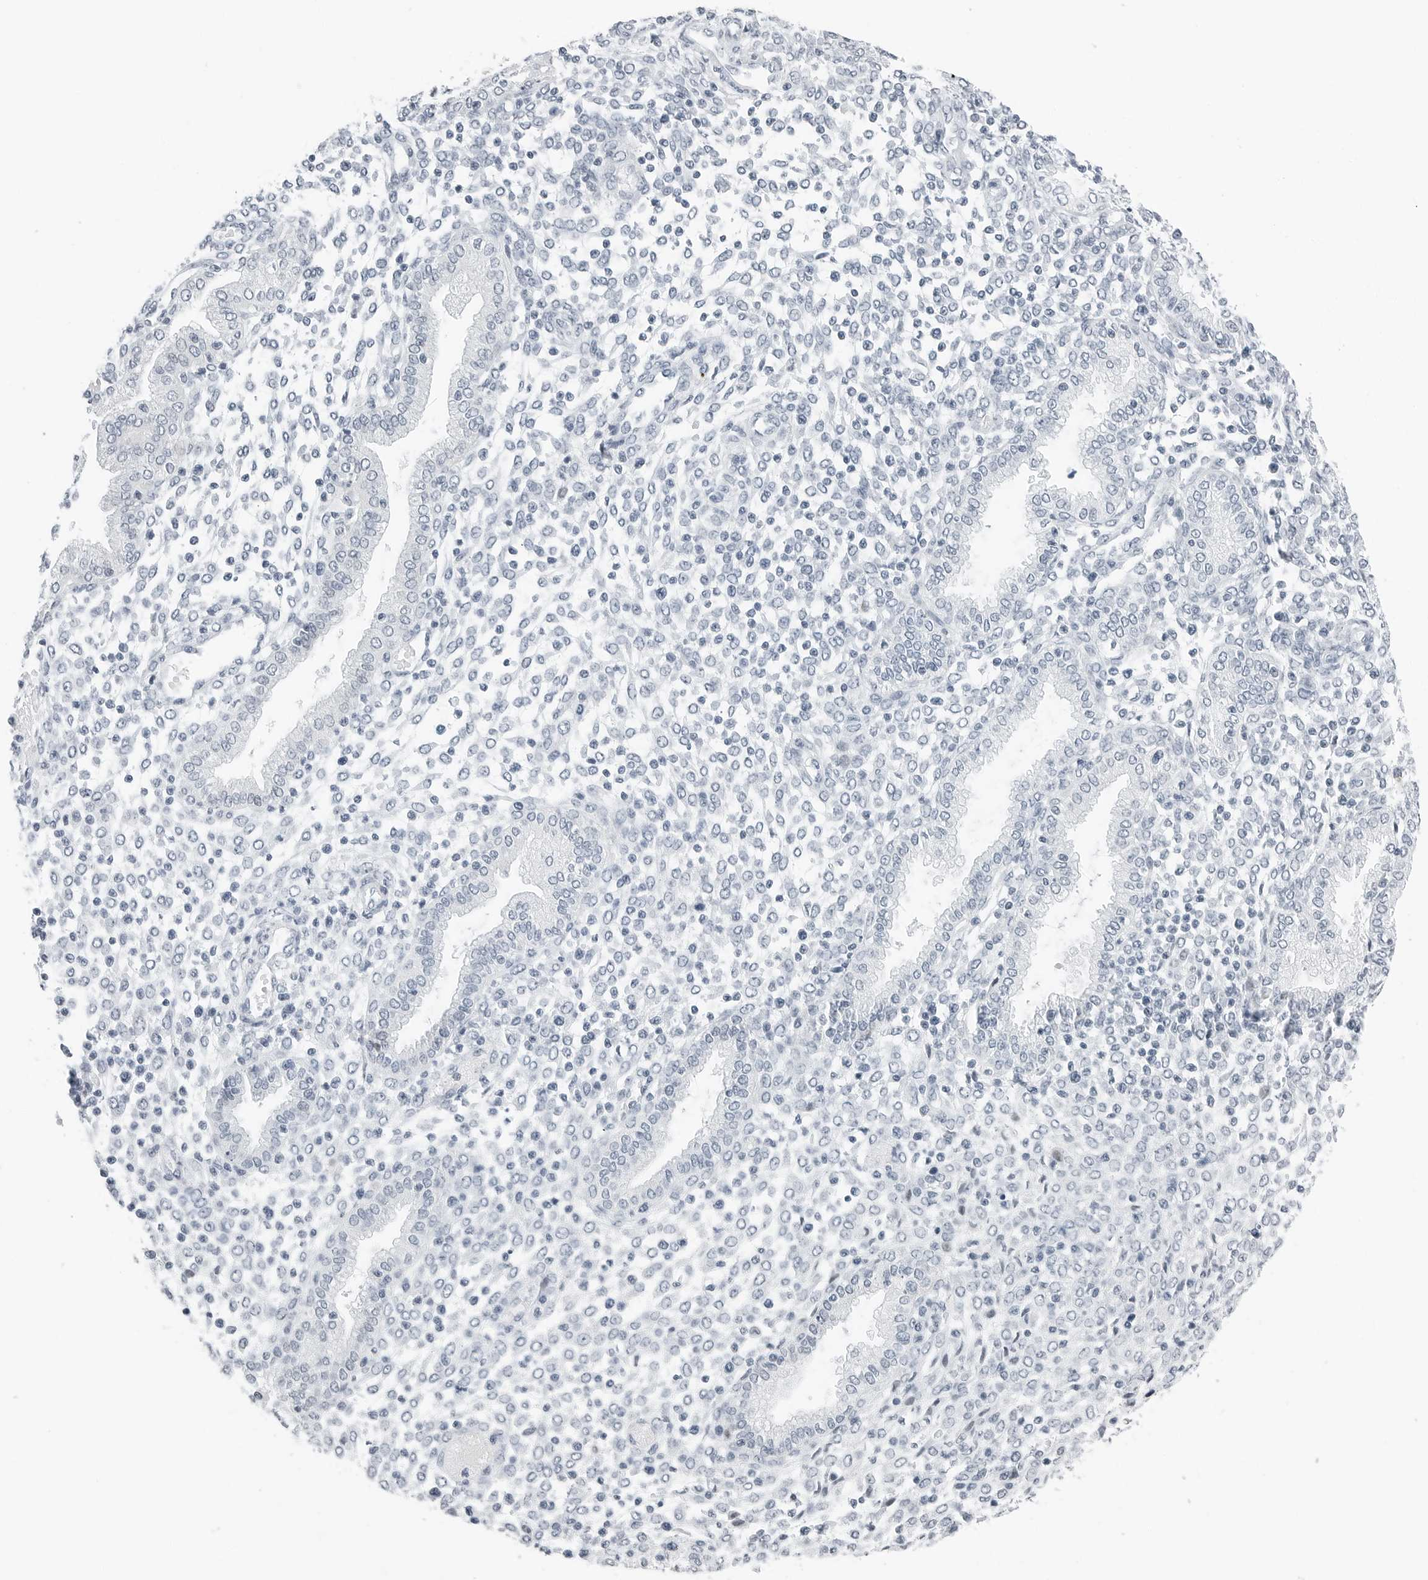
{"staining": {"intensity": "negative", "quantity": "none", "location": "none"}, "tissue": "endometrium", "cell_type": "Cells in endometrial stroma", "image_type": "normal", "snomed": [{"axis": "morphology", "description": "Normal tissue, NOS"}, {"axis": "topography", "description": "Endometrium"}], "caption": "Benign endometrium was stained to show a protein in brown. There is no significant expression in cells in endometrial stroma. (Stains: DAB (3,3'-diaminobenzidine) immunohistochemistry (IHC) with hematoxylin counter stain, Microscopy: brightfield microscopy at high magnification).", "gene": "NTMT2", "patient": {"sex": "female", "age": 53}}